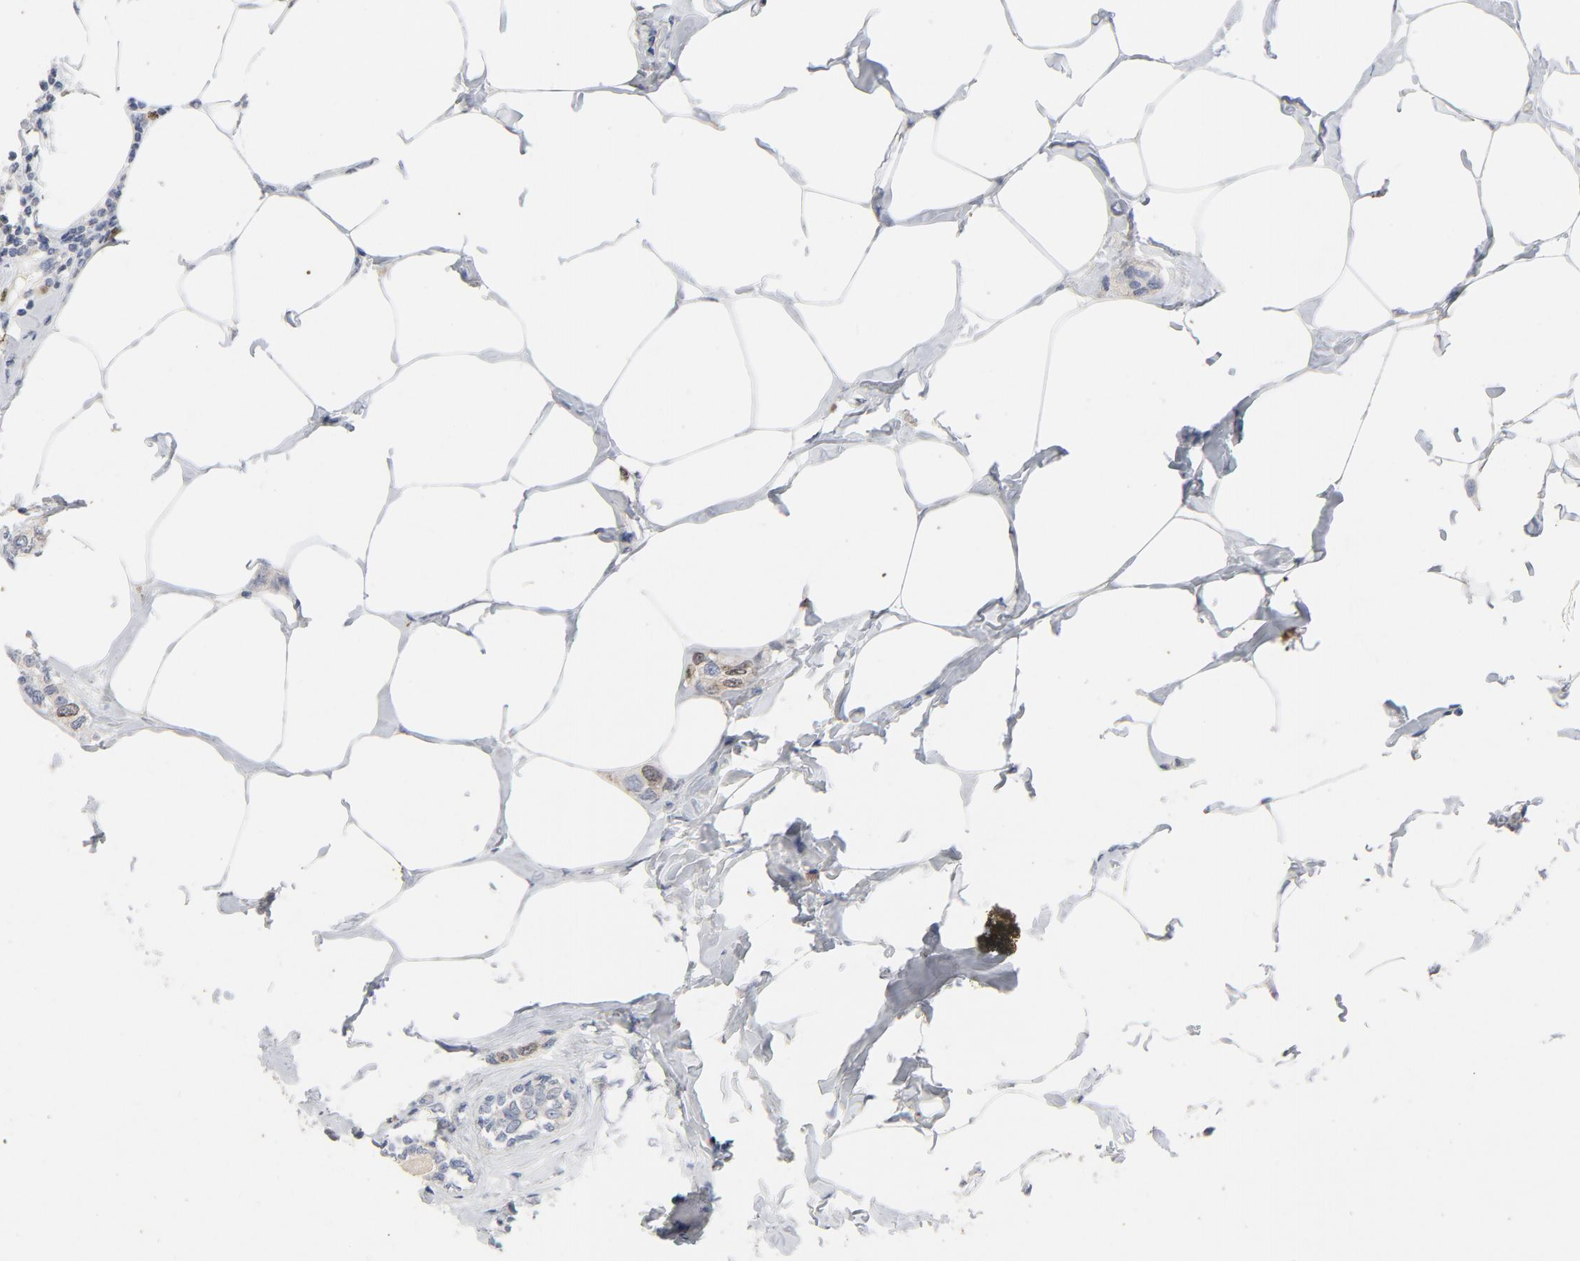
{"staining": {"intensity": "moderate", "quantity": "<25%", "location": "nuclear"}, "tissue": "breast cancer", "cell_type": "Tumor cells", "image_type": "cancer", "snomed": [{"axis": "morphology", "description": "Normal tissue, NOS"}, {"axis": "morphology", "description": "Duct carcinoma"}, {"axis": "topography", "description": "Breast"}], "caption": "Human breast cancer (infiltrating ductal carcinoma) stained with a brown dye displays moderate nuclear positive staining in about <25% of tumor cells.", "gene": "BIRC5", "patient": {"sex": "female", "age": 50}}